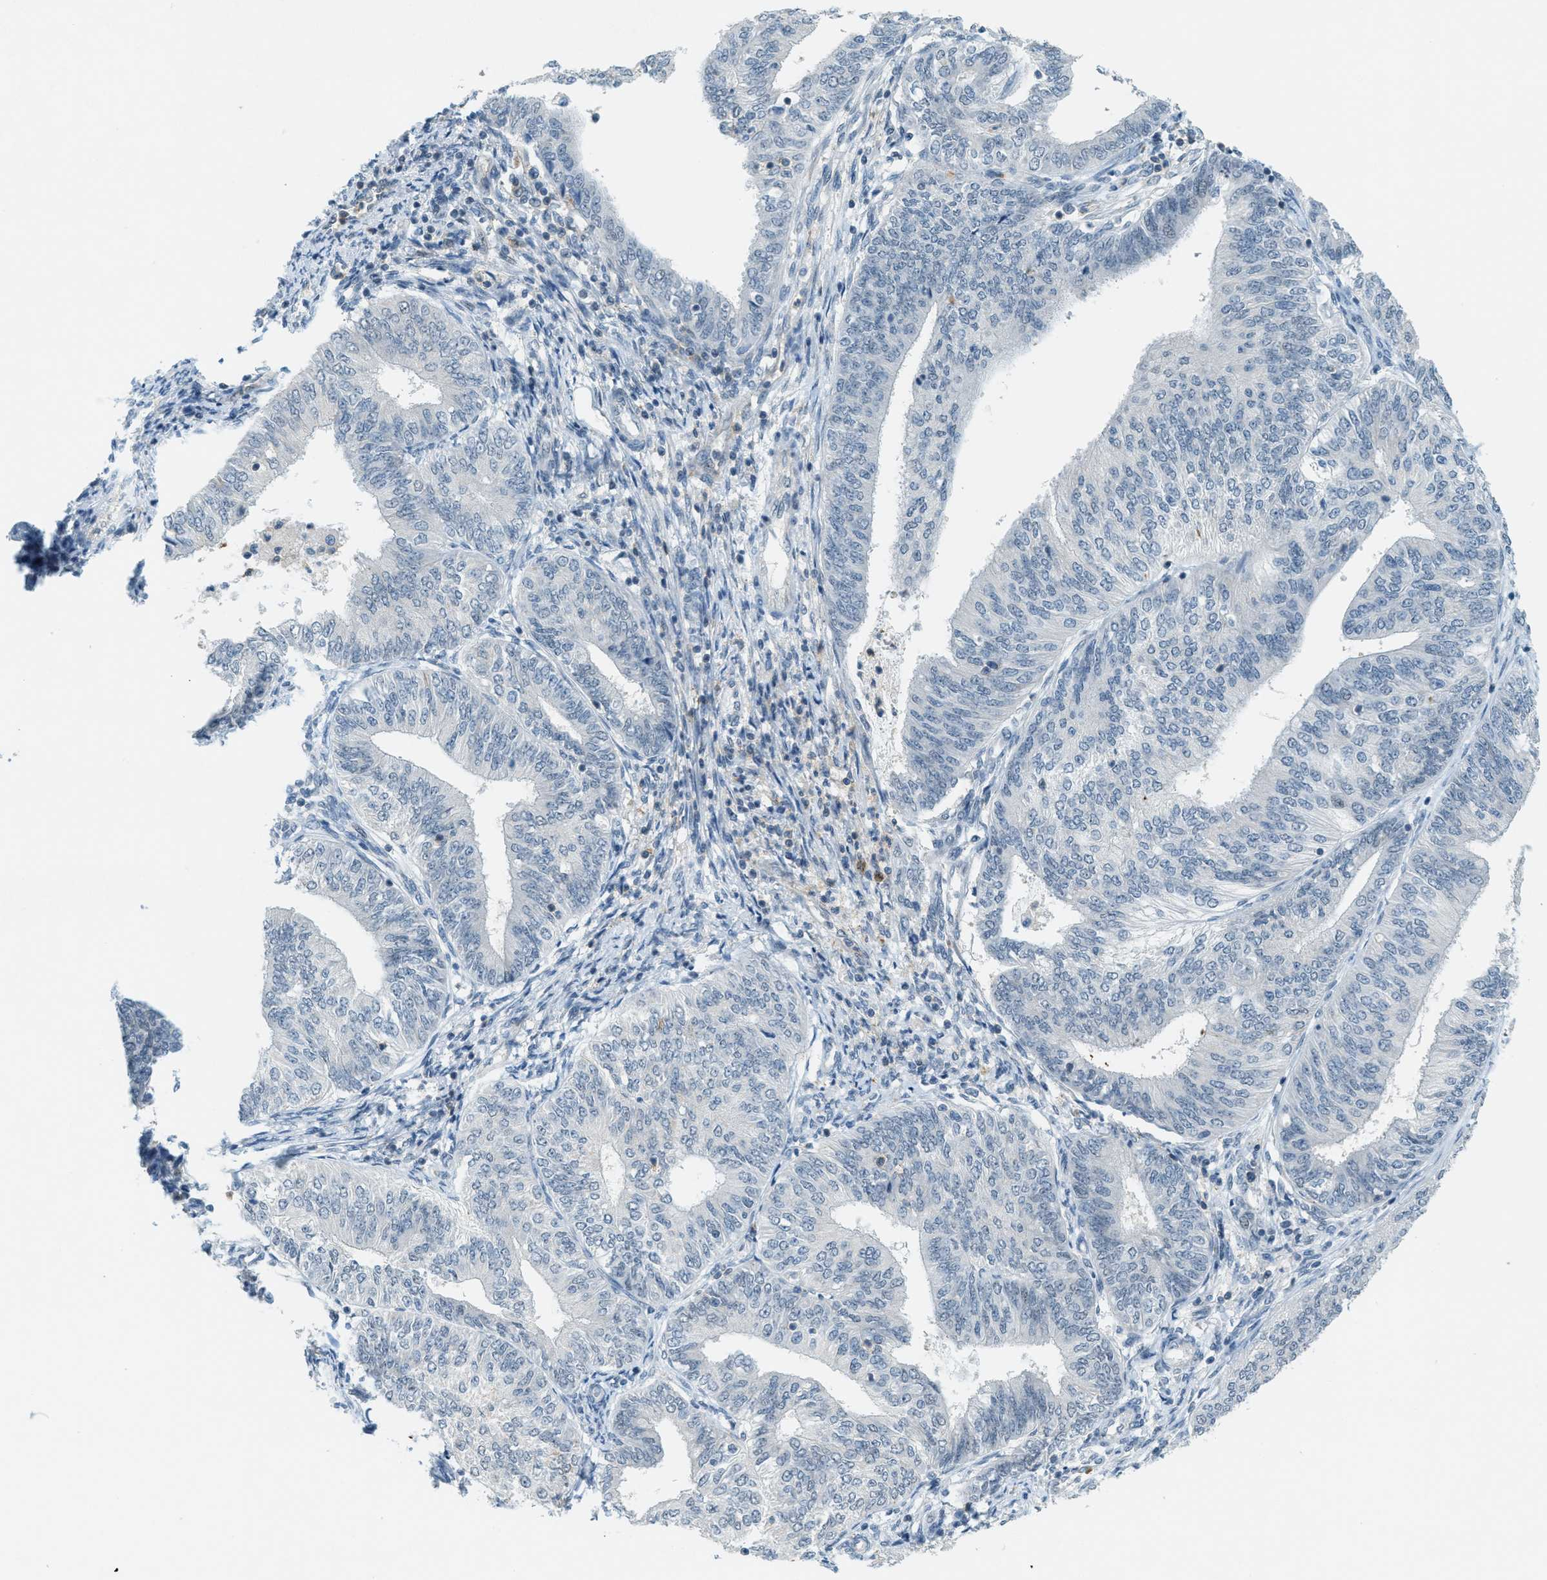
{"staining": {"intensity": "negative", "quantity": "none", "location": "none"}, "tissue": "endometrial cancer", "cell_type": "Tumor cells", "image_type": "cancer", "snomed": [{"axis": "morphology", "description": "Adenocarcinoma, NOS"}, {"axis": "topography", "description": "Endometrium"}], "caption": "A high-resolution image shows immunohistochemistry staining of endometrial cancer (adenocarcinoma), which exhibits no significant positivity in tumor cells.", "gene": "FYN", "patient": {"sex": "female", "age": 58}}